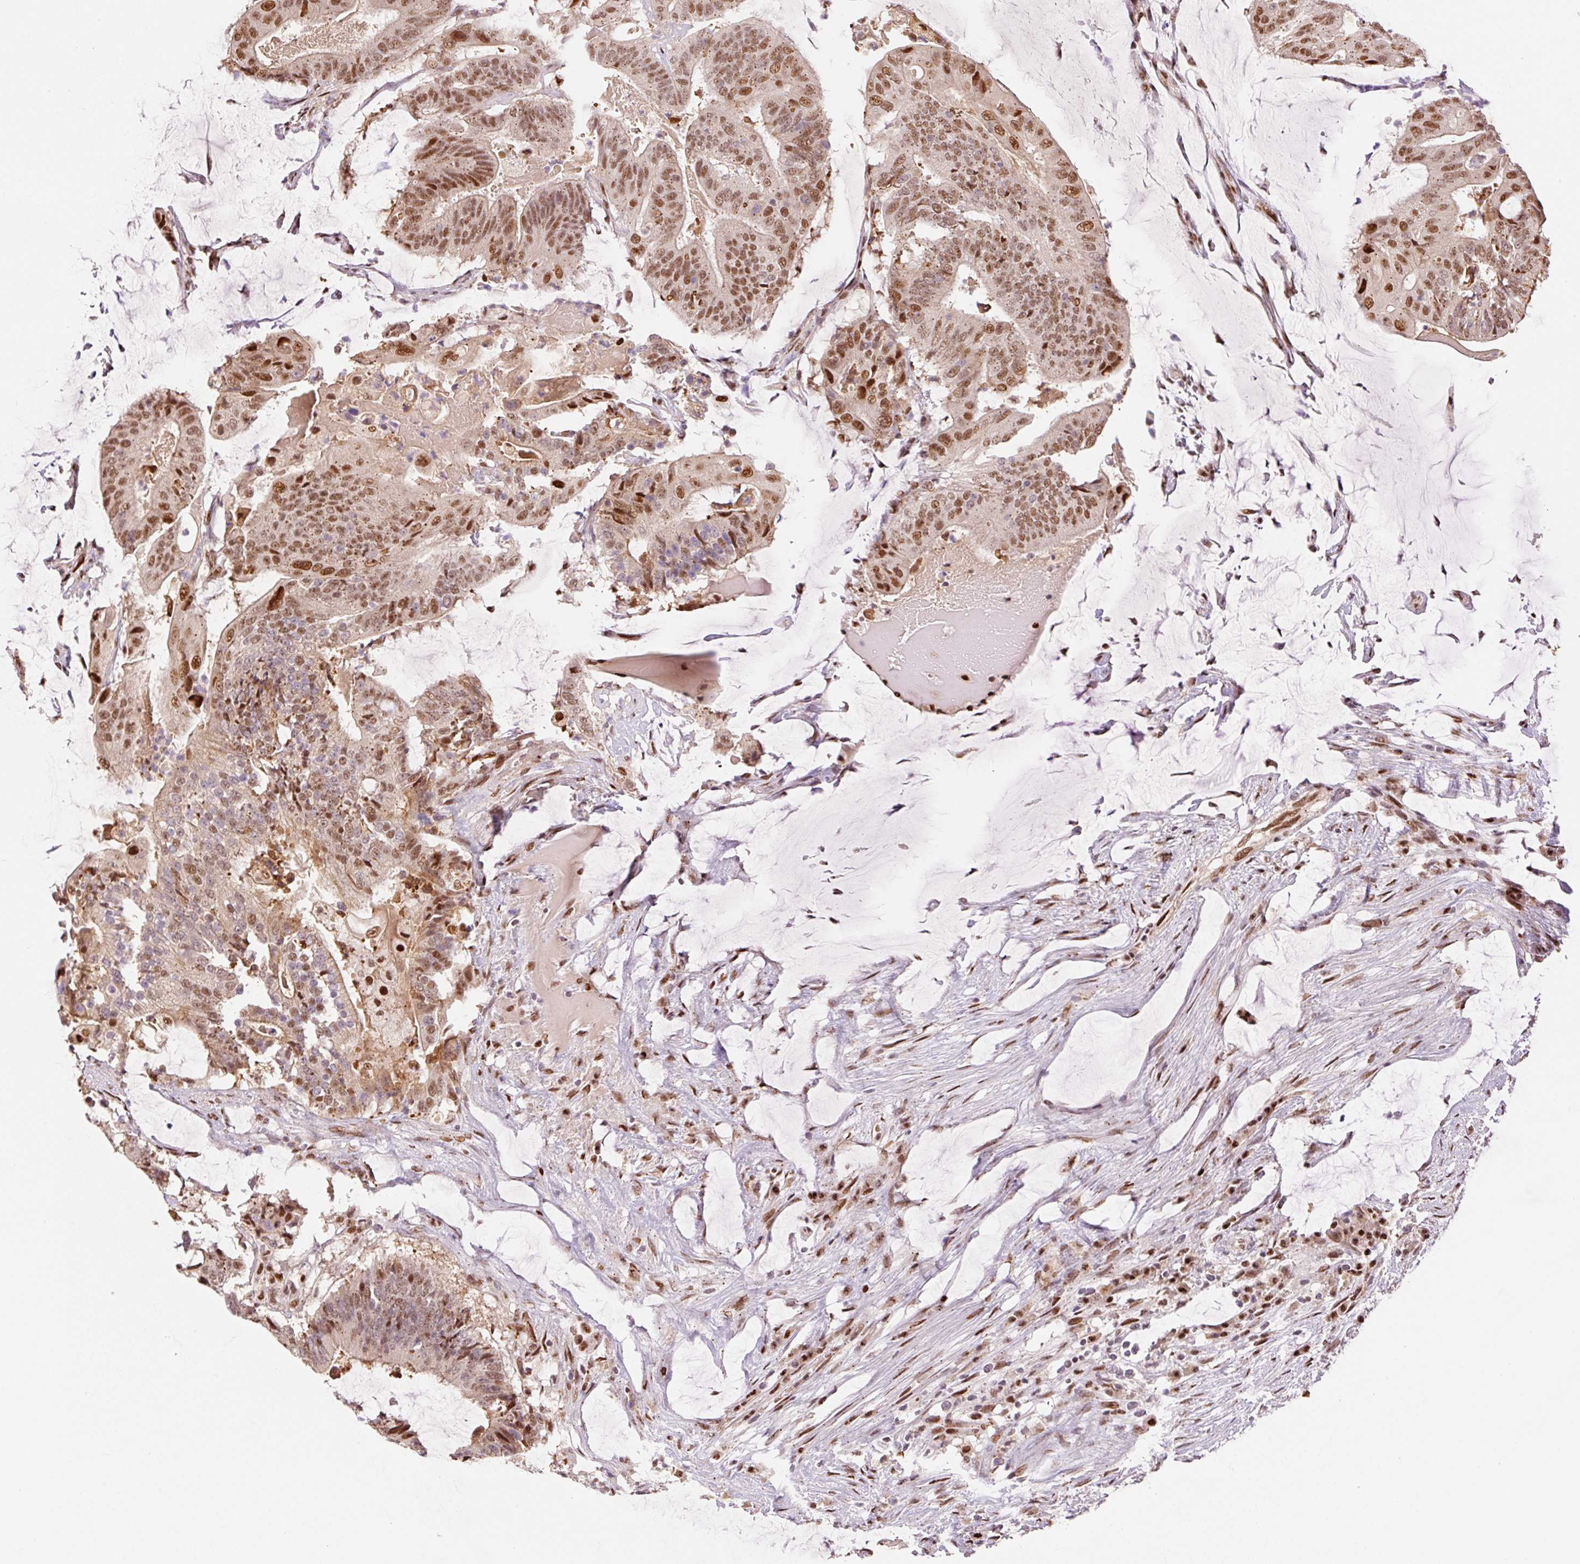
{"staining": {"intensity": "moderate", "quantity": ">75%", "location": "nuclear"}, "tissue": "colorectal cancer", "cell_type": "Tumor cells", "image_type": "cancer", "snomed": [{"axis": "morphology", "description": "Adenocarcinoma, NOS"}, {"axis": "topography", "description": "Colon"}], "caption": "A high-resolution image shows IHC staining of adenocarcinoma (colorectal), which displays moderate nuclear staining in approximately >75% of tumor cells.", "gene": "GPR139", "patient": {"sex": "female", "age": 43}}